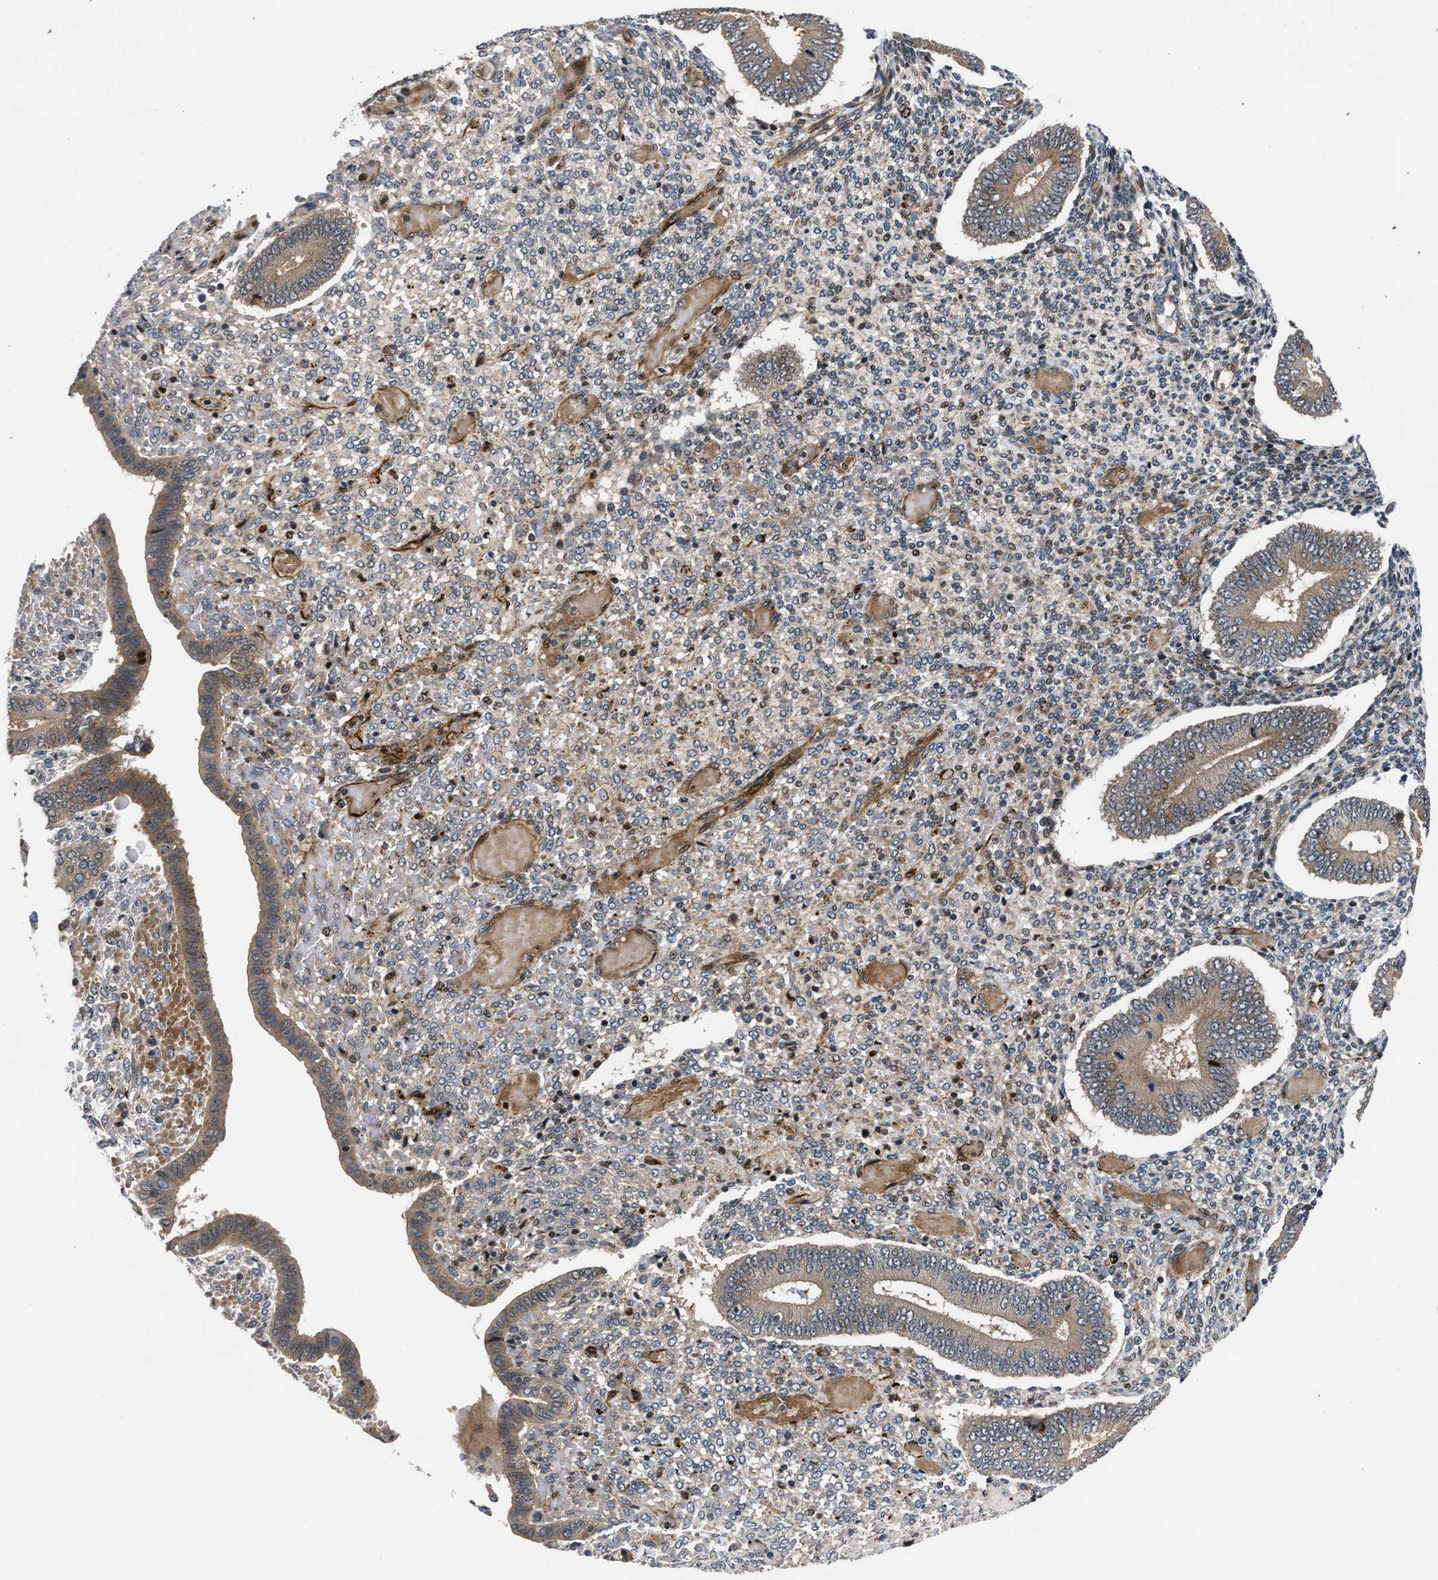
{"staining": {"intensity": "weak", "quantity": "<25%", "location": "nuclear"}, "tissue": "endometrium", "cell_type": "Cells in endometrial stroma", "image_type": "normal", "snomed": [{"axis": "morphology", "description": "Normal tissue, NOS"}, {"axis": "topography", "description": "Endometrium"}], "caption": "A high-resolution image shows IHC staining of unremarkable endometrium, which shows no significant staining in cells in endometrial stroma. (Brightfield microscopy of DAB (3,3'-diaminobenzidine) IHC at high magnification).", "gene": "ALDH3A2", "patient": {"sex": "female", "age": 42}}